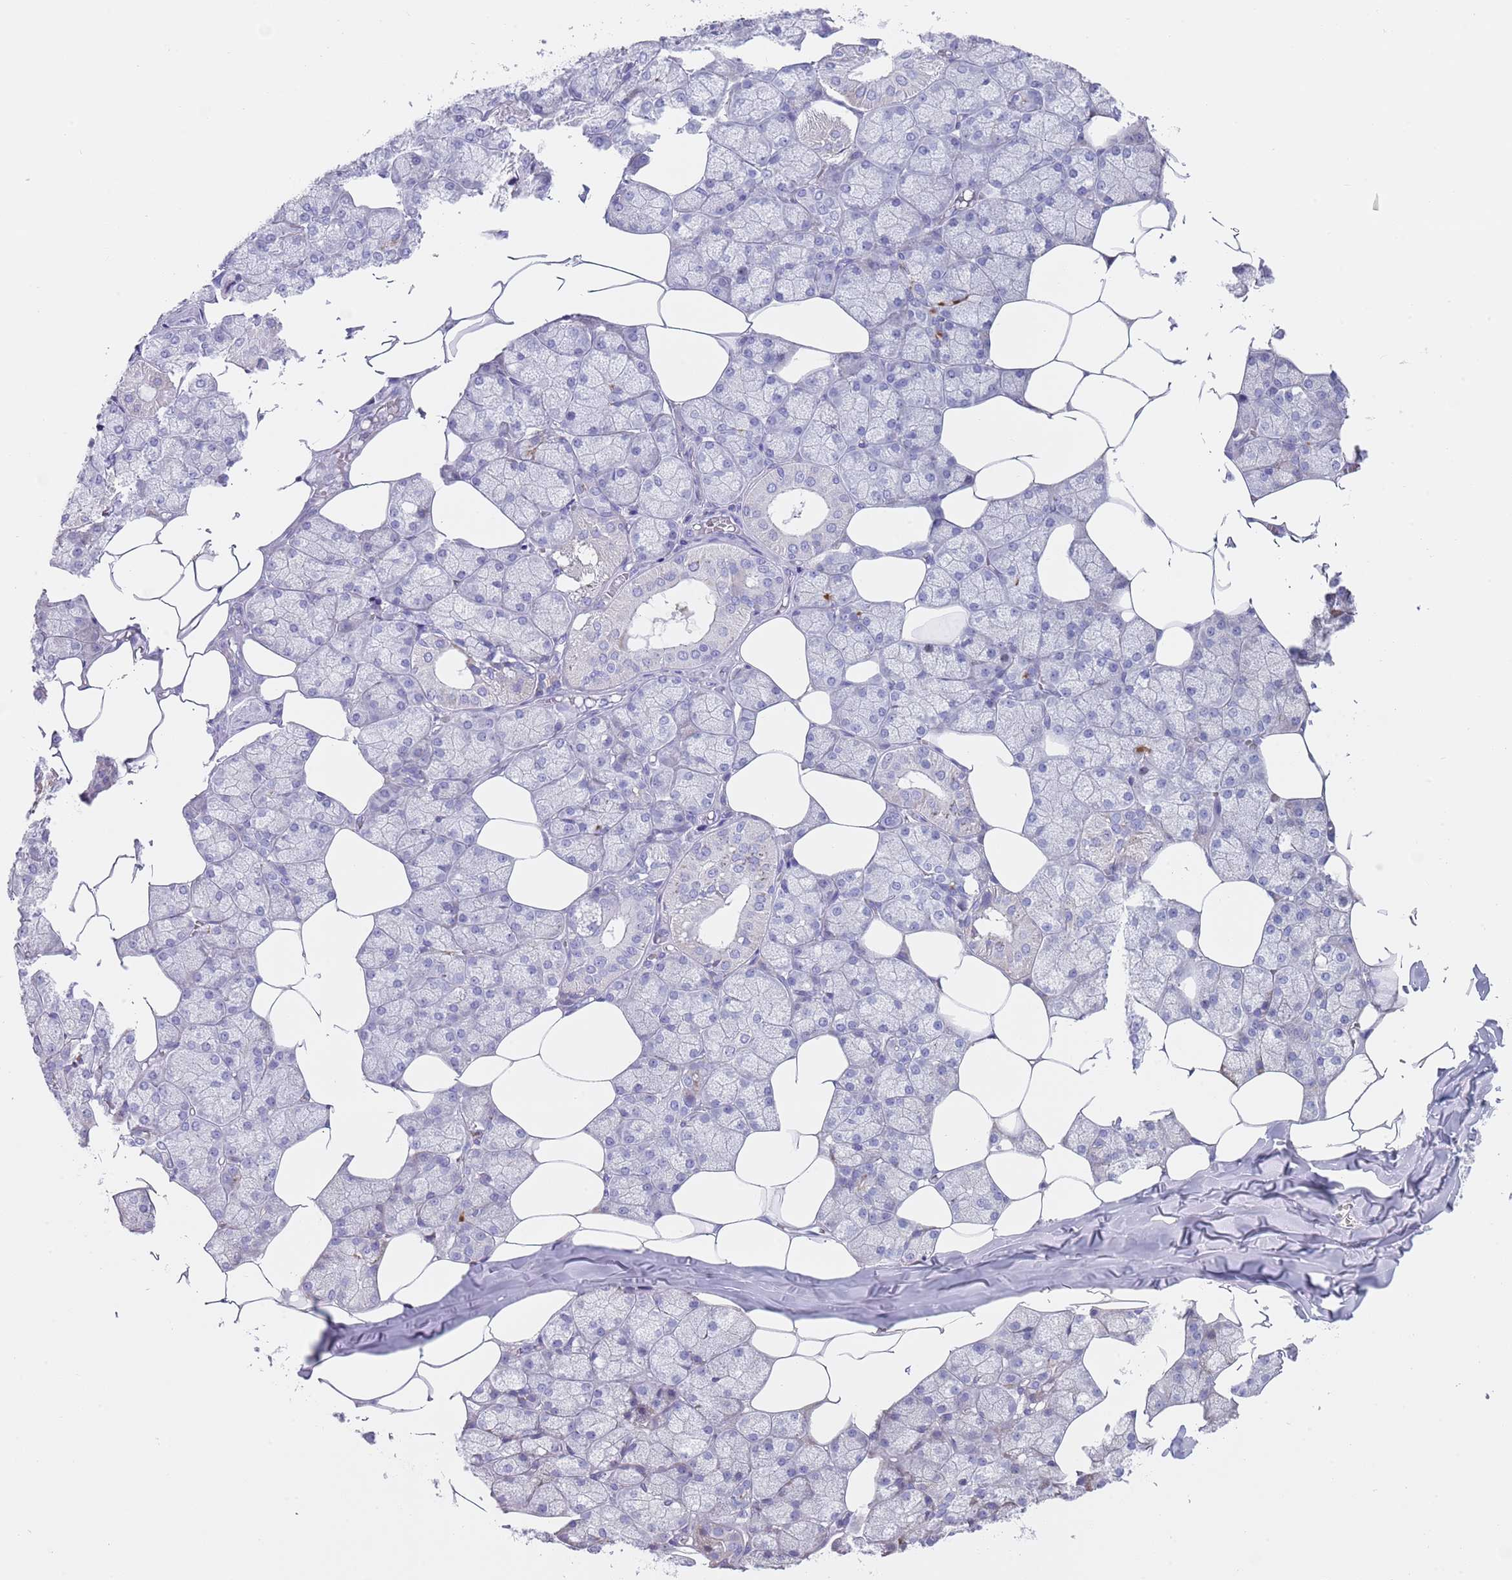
{"staining": {"intensity": "negative", "quantity": "none", "location": "none"}, "tissue": "salivary gland", "cell_type": "Glandular cells", "image_type": "normal", "snomed": [{"axis": "morphology", "description": "Normal tissue, NOS"}, {"axis": "topography", "description": "Salivary gland"}], "caption": "Glandular cells show no significant protein positivity in benign salivary gland. (Brightfield microscopy of DAB (3,3'-diaminobenzidine) immunohistochemistry at high magnification).", "gene": "CPXM2", "patient": {"sex": "male", "age": 62}}